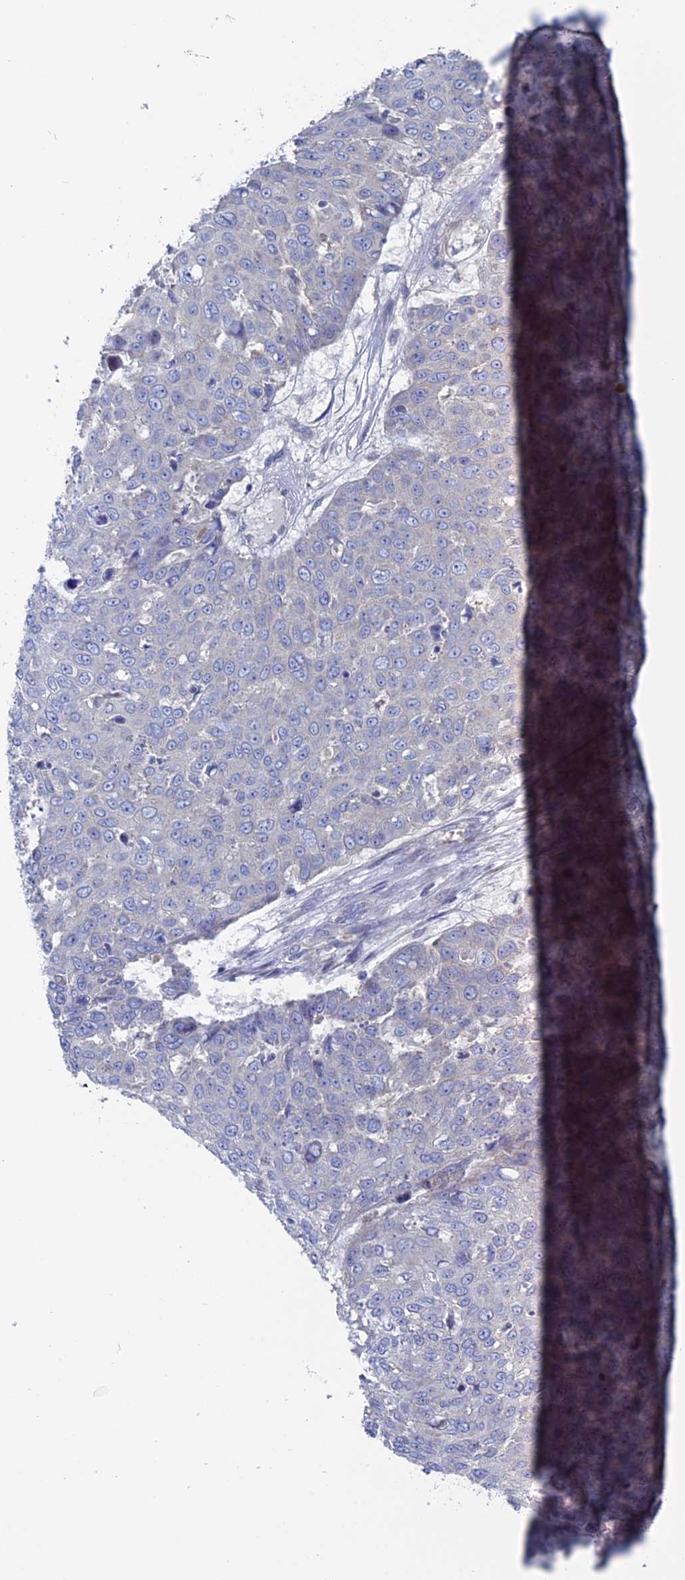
{"staining": {"intensity": "negative", "quantity": "none", "location": "none"}, "tissue": "skin cancer", "cell_type": "Tumor cells", "image_type": "cancer", "snomed": [{"axis": "morphology", "description": "Squamous cell carcinoma, NOS"}, {"axis": "topography", "description": "Skin"}], "caption": "Immunohistochemistry (IHC) photomicrograph of neoplastic tissue: human skin cancer (squamous cell carcinoma) stained with DAB (3,3'-diaminobenzidine) shows no significant protein expression in tumor cells.", "gene": "TBC1D30", "patient": {"sex": "male", "age": 71}}